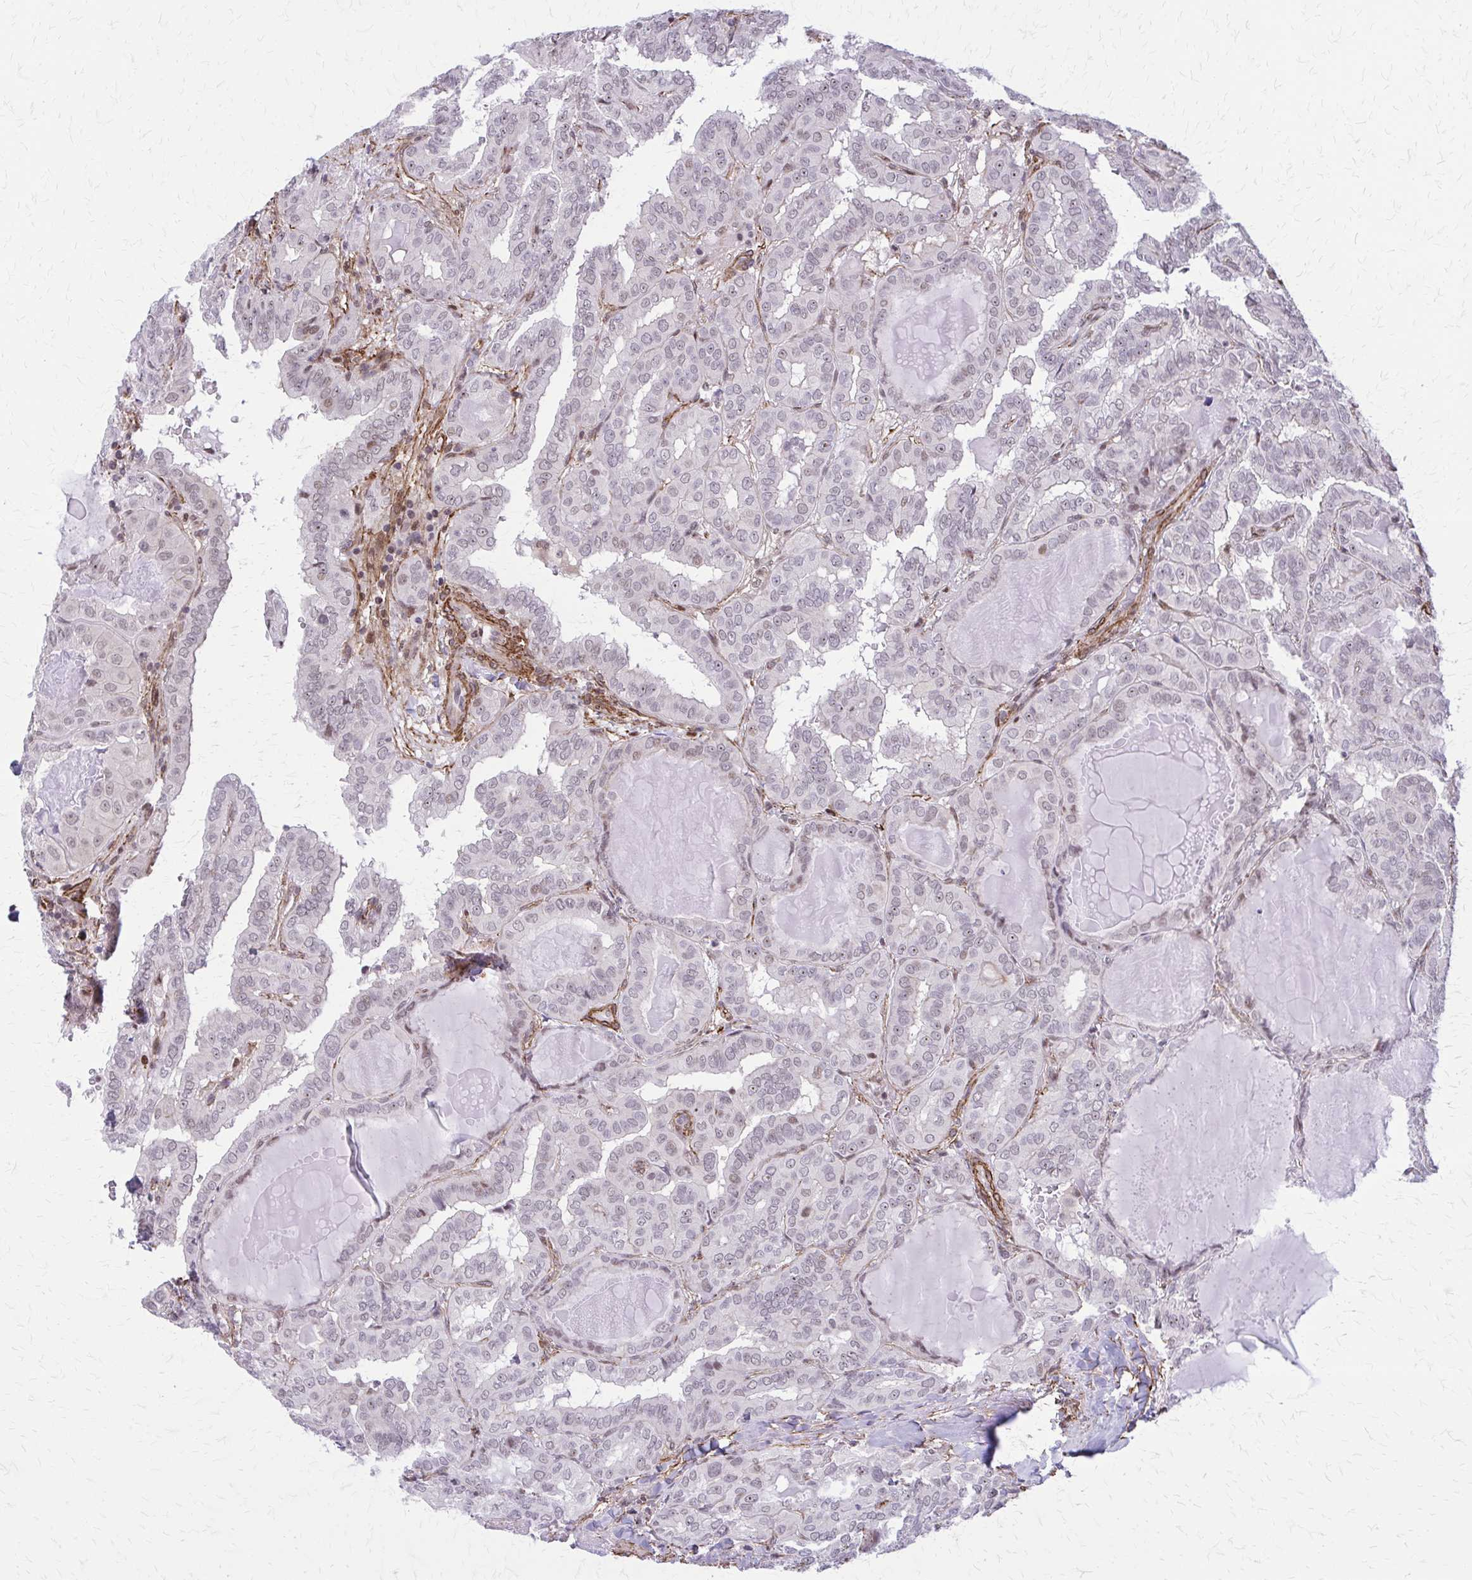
{"staining": {"intensity": "weak", "quantity": "<25%", "location": "nuclear"}, "tissue": "thyroid cancer", "cell_type": "Tumor cells", "image_type": "cancer", "snomed": [{"axis": "morphology", "description": "Papillary adenocarcinoma, NOS"}, {"axis": "topography", "description": "Thyroid gland"}], "caption": "The histopathology image shows no staining of tumor cells in thyroid cancer.", "gene": "NRBF2", "patient": {"sex": "female", "age": 46}}